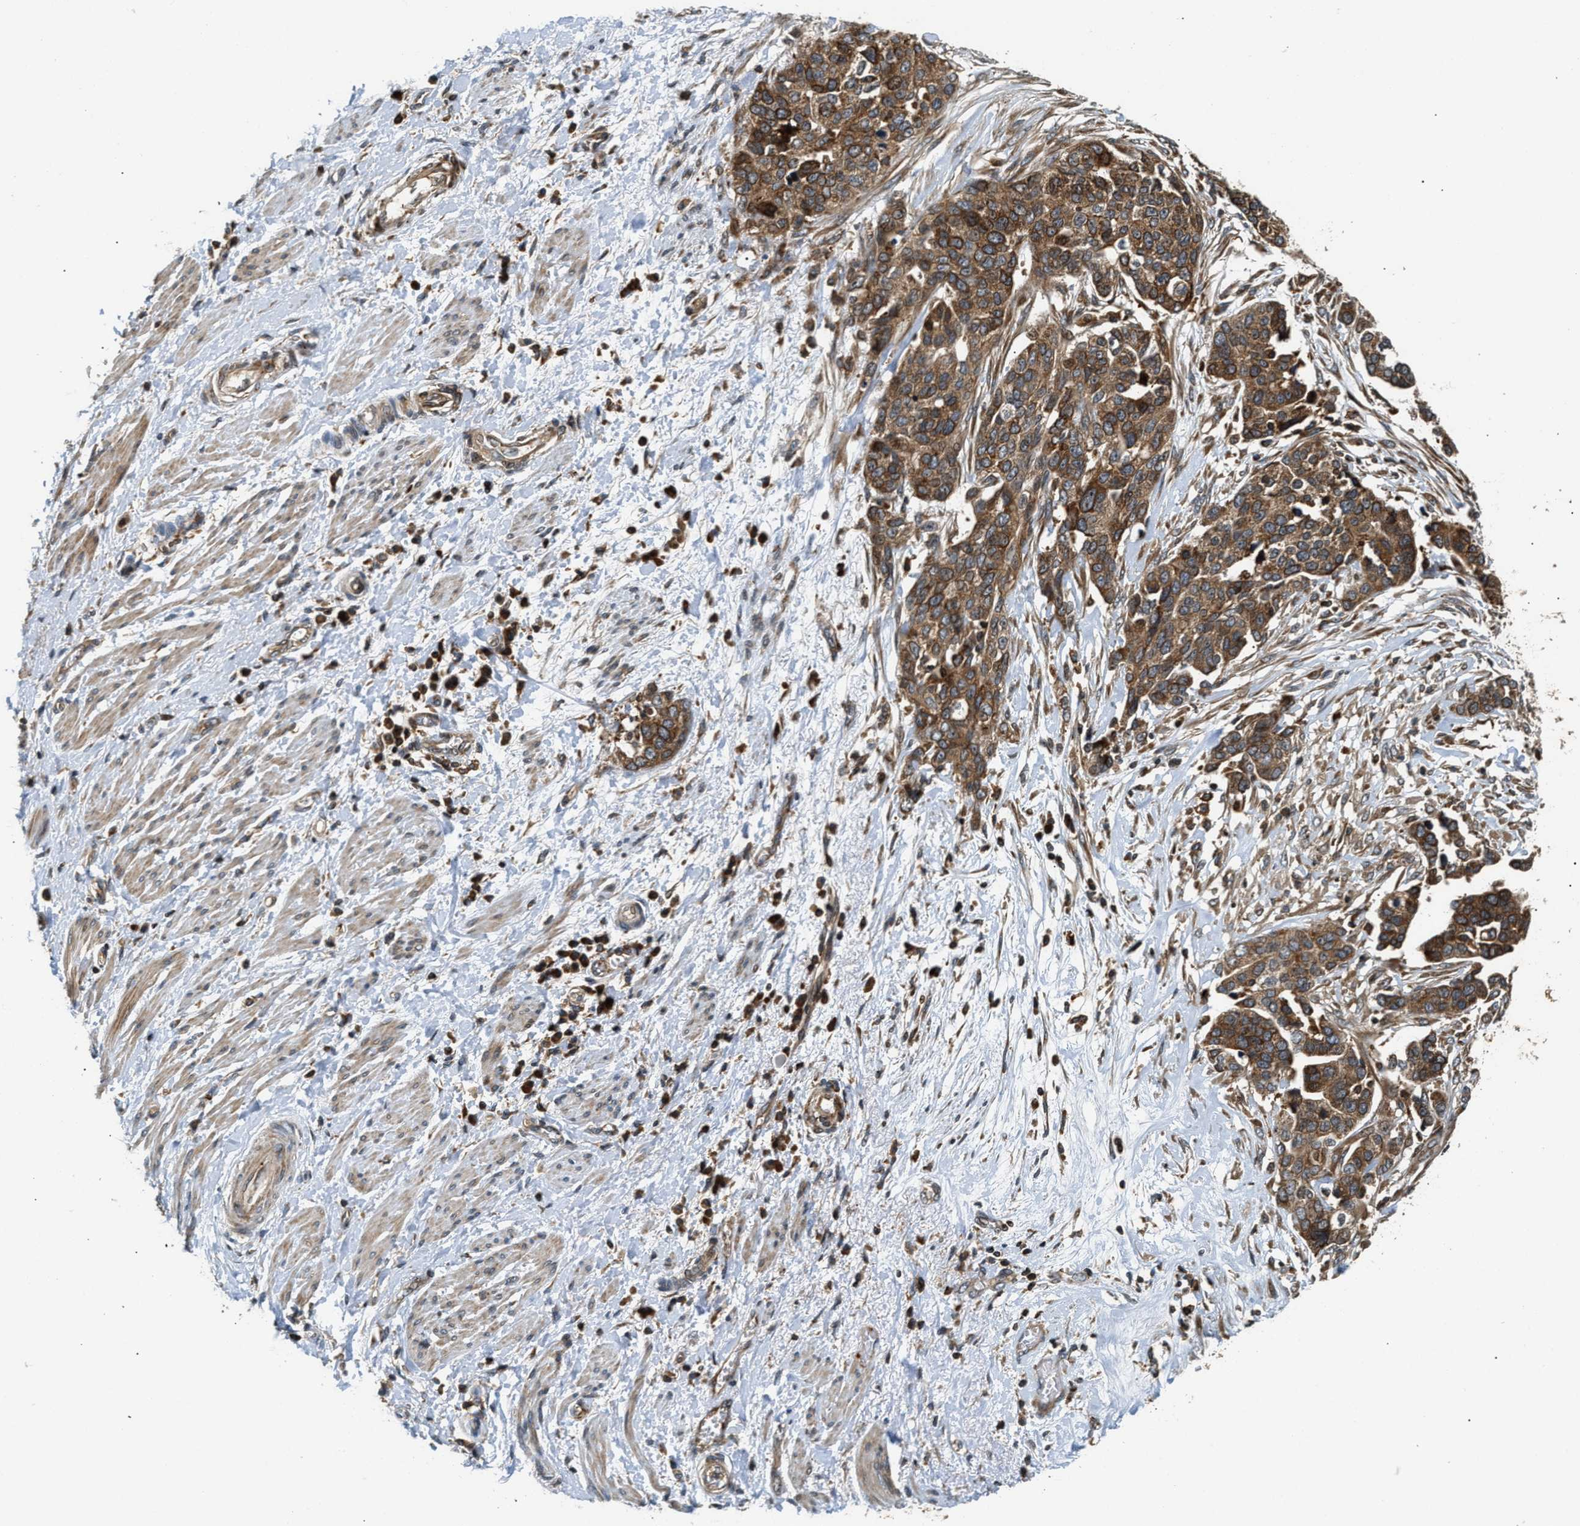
{"staining": {"intensity": "moderate", "quantity": ">75%", "location": "cytoplasmic/membranous,nuclear"}, "tissue": "ovarian cancer", "cell_type": "Tumor cells", "image_type": "cancer", "snomed": [{"axis": "morphology", "description": "Cystadenocarcinoma, serous, NOS"}, {"axis": "topography", "description": "Ovary"}], "caption": "Immunohistochemical staining of ovarian cancer reveals moderate cytoplasmic/membranous and nuclear protein expression in about >75% of tumor cells.", "gene": "SNX5", "patient": {"sex": "female", "age": 44}}